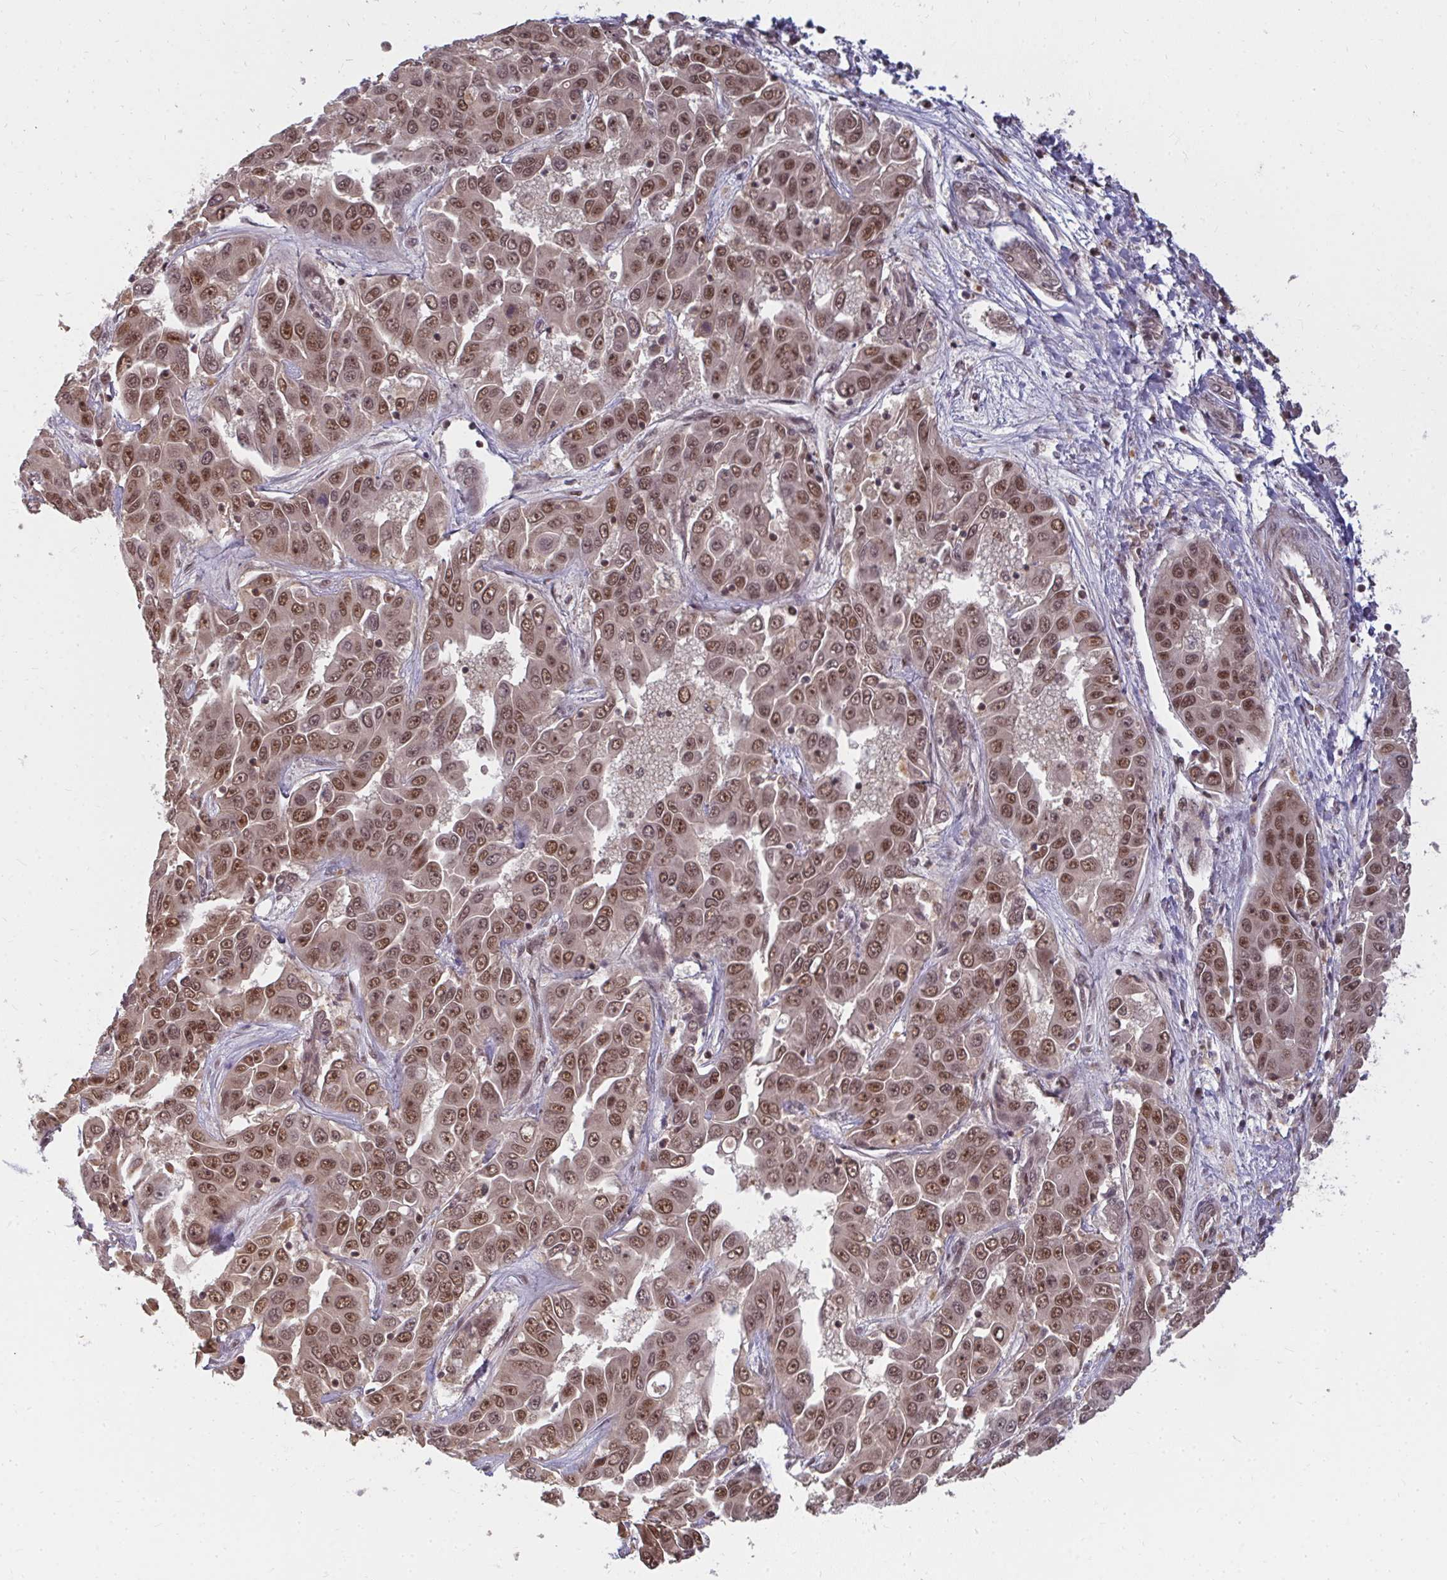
{"staining": {"intensity": "moderate", "quantity": ">75%", "location": "nuclear"}, "tissue": "liver cancer", "cell_type": "Tumor cells", "image_type": "cancer", "snomed": [{"axis": "morphology", "description": "Cholangiocarcinoma"}, {"axis": "topography", "description": "Liver"}], "caption": "Immunohistochemistry (DAB) staining of human liver cancer (cholangiocarcinoma) shows moderate nuclear protein positivity in approximately >75% of tumor cells.", "gene": "GTF3C6", "patient": {"sex": "female", "age": 52}}